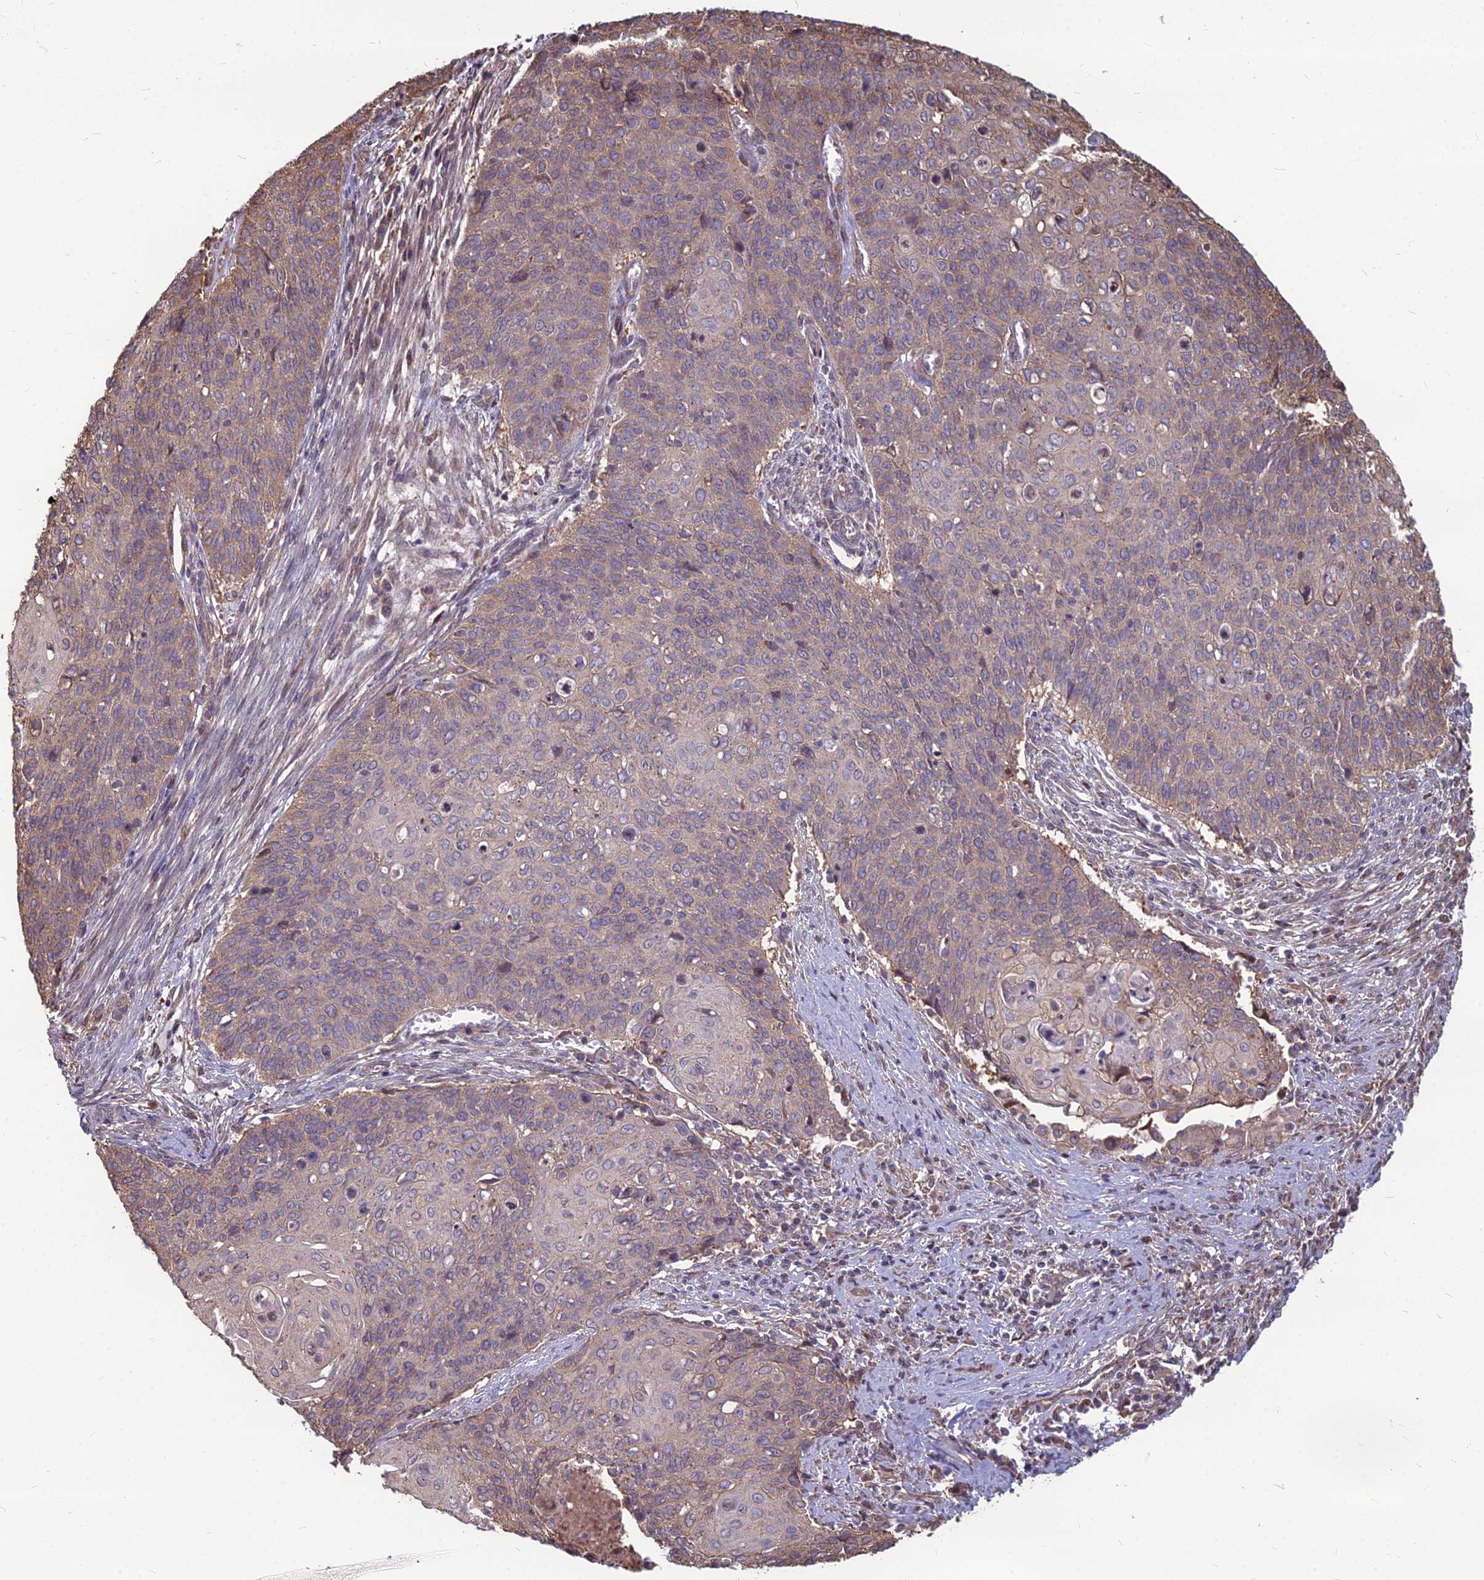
{"staining": {"intensity": "moderate", "quantity": "25%-75%", "location": "cytoplasmic/membranous"}, "tissue": "cervical cancer", "cell_type": "Tumor cells", "image_type": "cancer", "snomed": [{"axis": "morphology", "description": "Squamous cell carcinoma, NOS"}, {"axis": "topography", "description": "Cervix"}], "caption": "IHC of cervical cancer shows medium levels of moderate cytoplasmic/membranous expression in approximately 25%-75% of tumor cells.", "gene": "LSM6", "patient": {"sex": "female", "age": 39}}